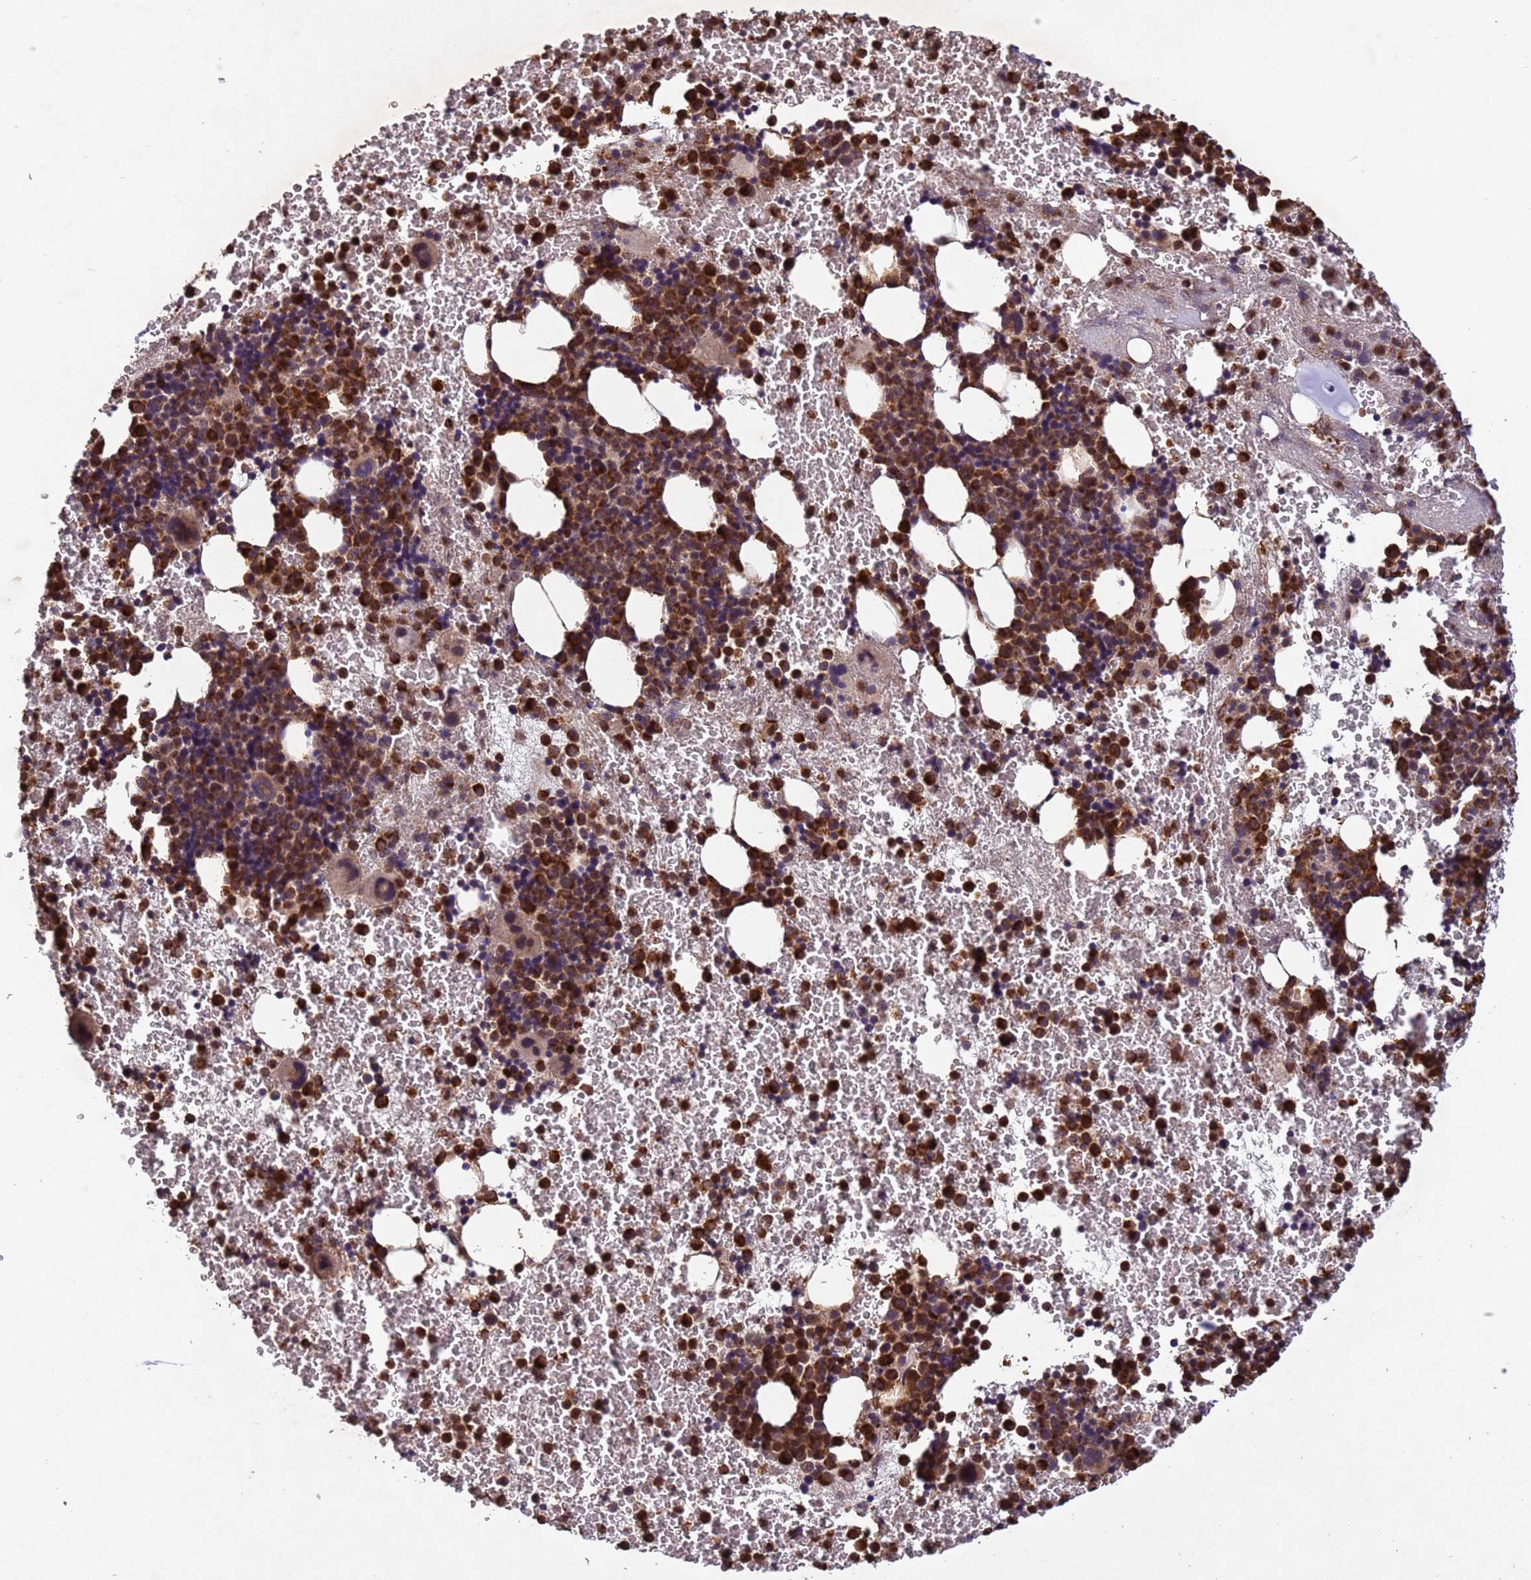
{"staining": {"intensity": "strong", "quantity": ">75%", "location": "cytoplasmic/membranous"}, "tissue": "bone marrow", "cell_type": "Hematopoietic cells", "image_type": "normal", "snomed": [{"axis": "morphology", "description": "Normal tissue, NOS"}, {"axis": "topography", "description": "Bone marrow"}], "caption": "Strong cytoplasmic/membranous staining for a protein is present in approximately >75% of hematopoietic cells of unremarkable bone marrow using IHC.", "gene": "FASTKD1", "patient": {"sex": "male", "age": 11}}